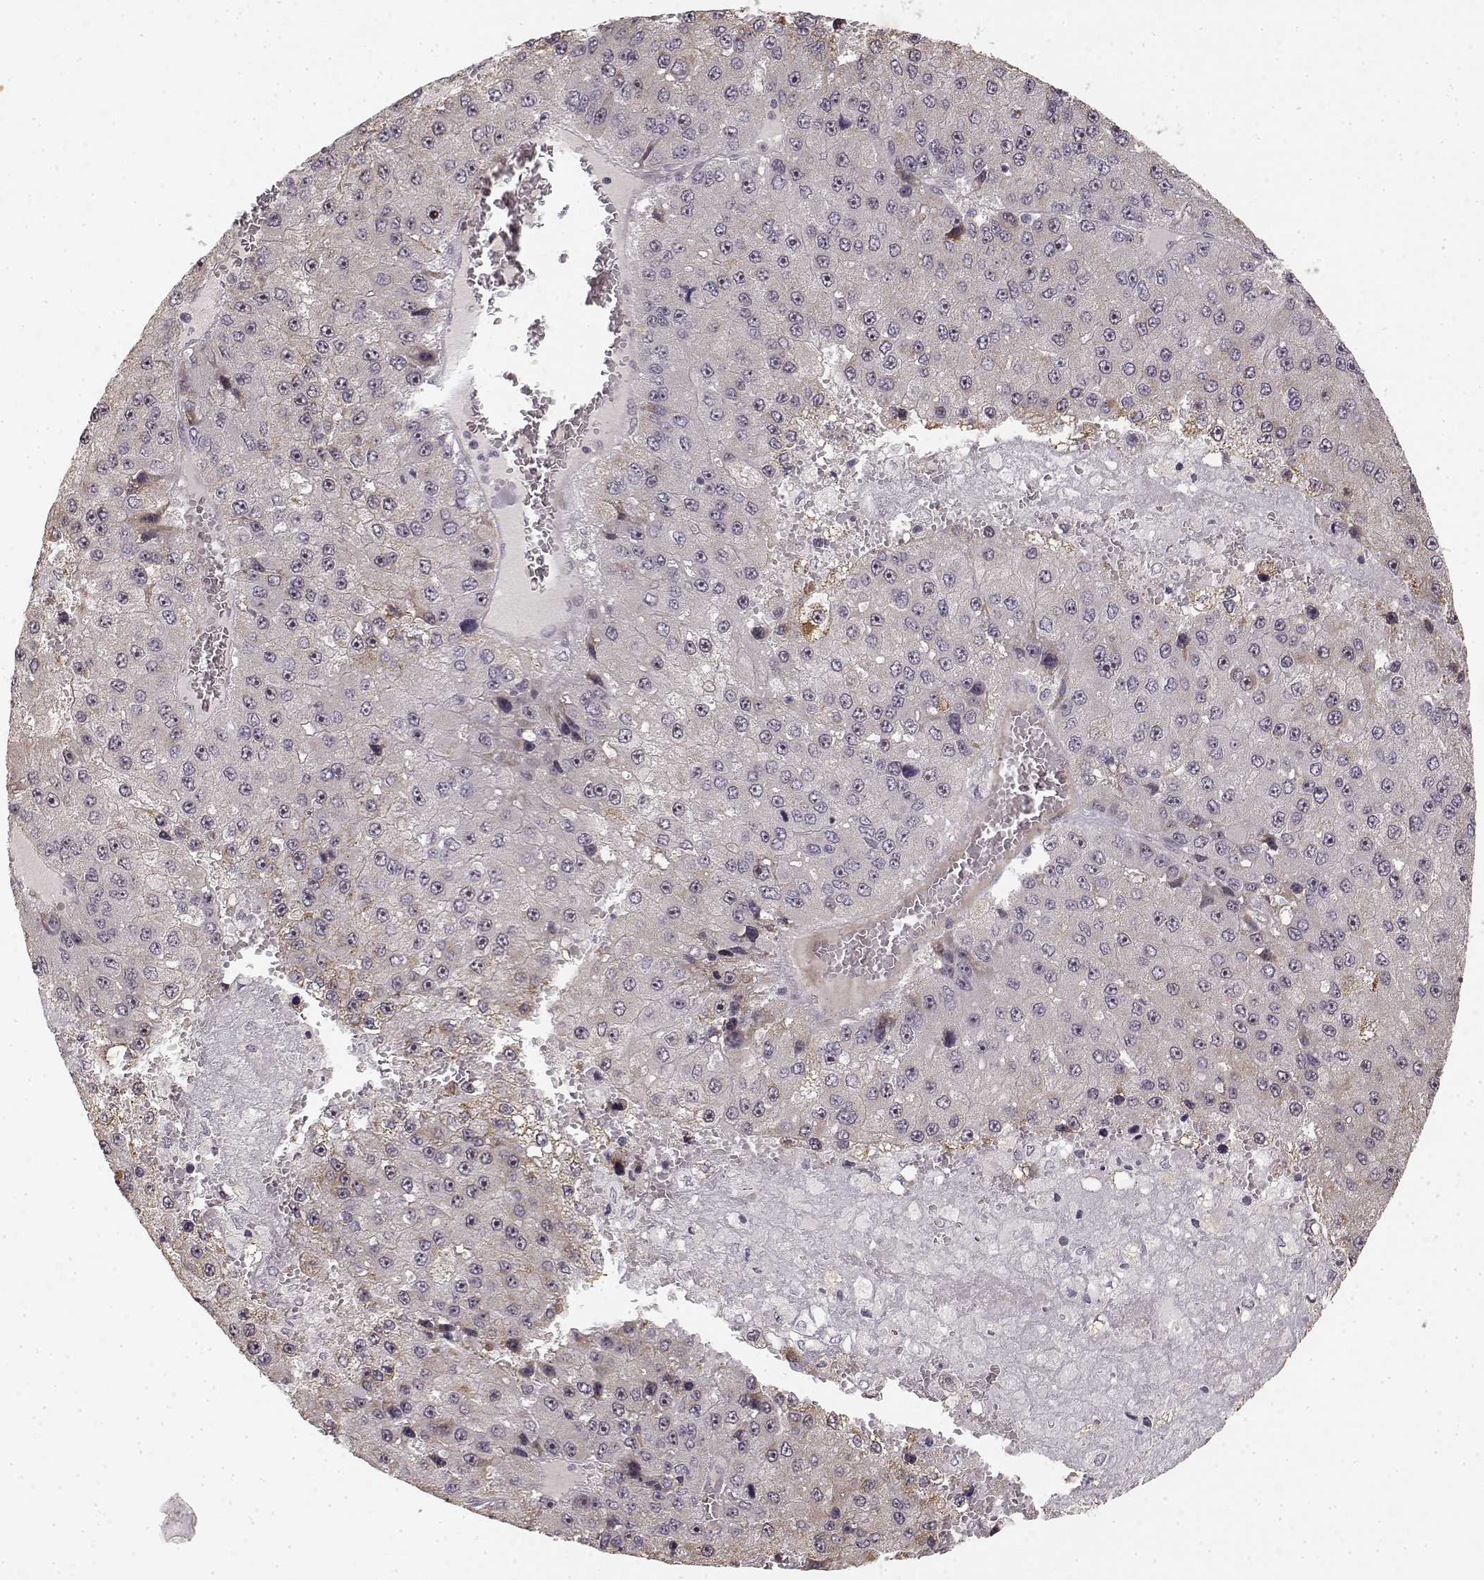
{"staining": {"intensity": "negative", "quantity": "none", "location": "none"}, "tissue": "liver cancer", "cell_type": "Tumor cells", "image_type": "cancer", "snomed": [{"axis": "morphology", "description": "Carcinoma, Hepatocellular, NOS"}, {"axis": "topography", "description": "Liver"}], "caption": "Immunohistochemistry (IHC) micrograph of human hepatocellular carcinoma (liver) stained for a protein (brown), which demonstrates no expression in tumor cells. The staining is performed using DAB brown chromogen with nuclei counter-stained in using hematoxylin.", "gene": "MED12L", "patient": {"sex": "female", "age": 73}}